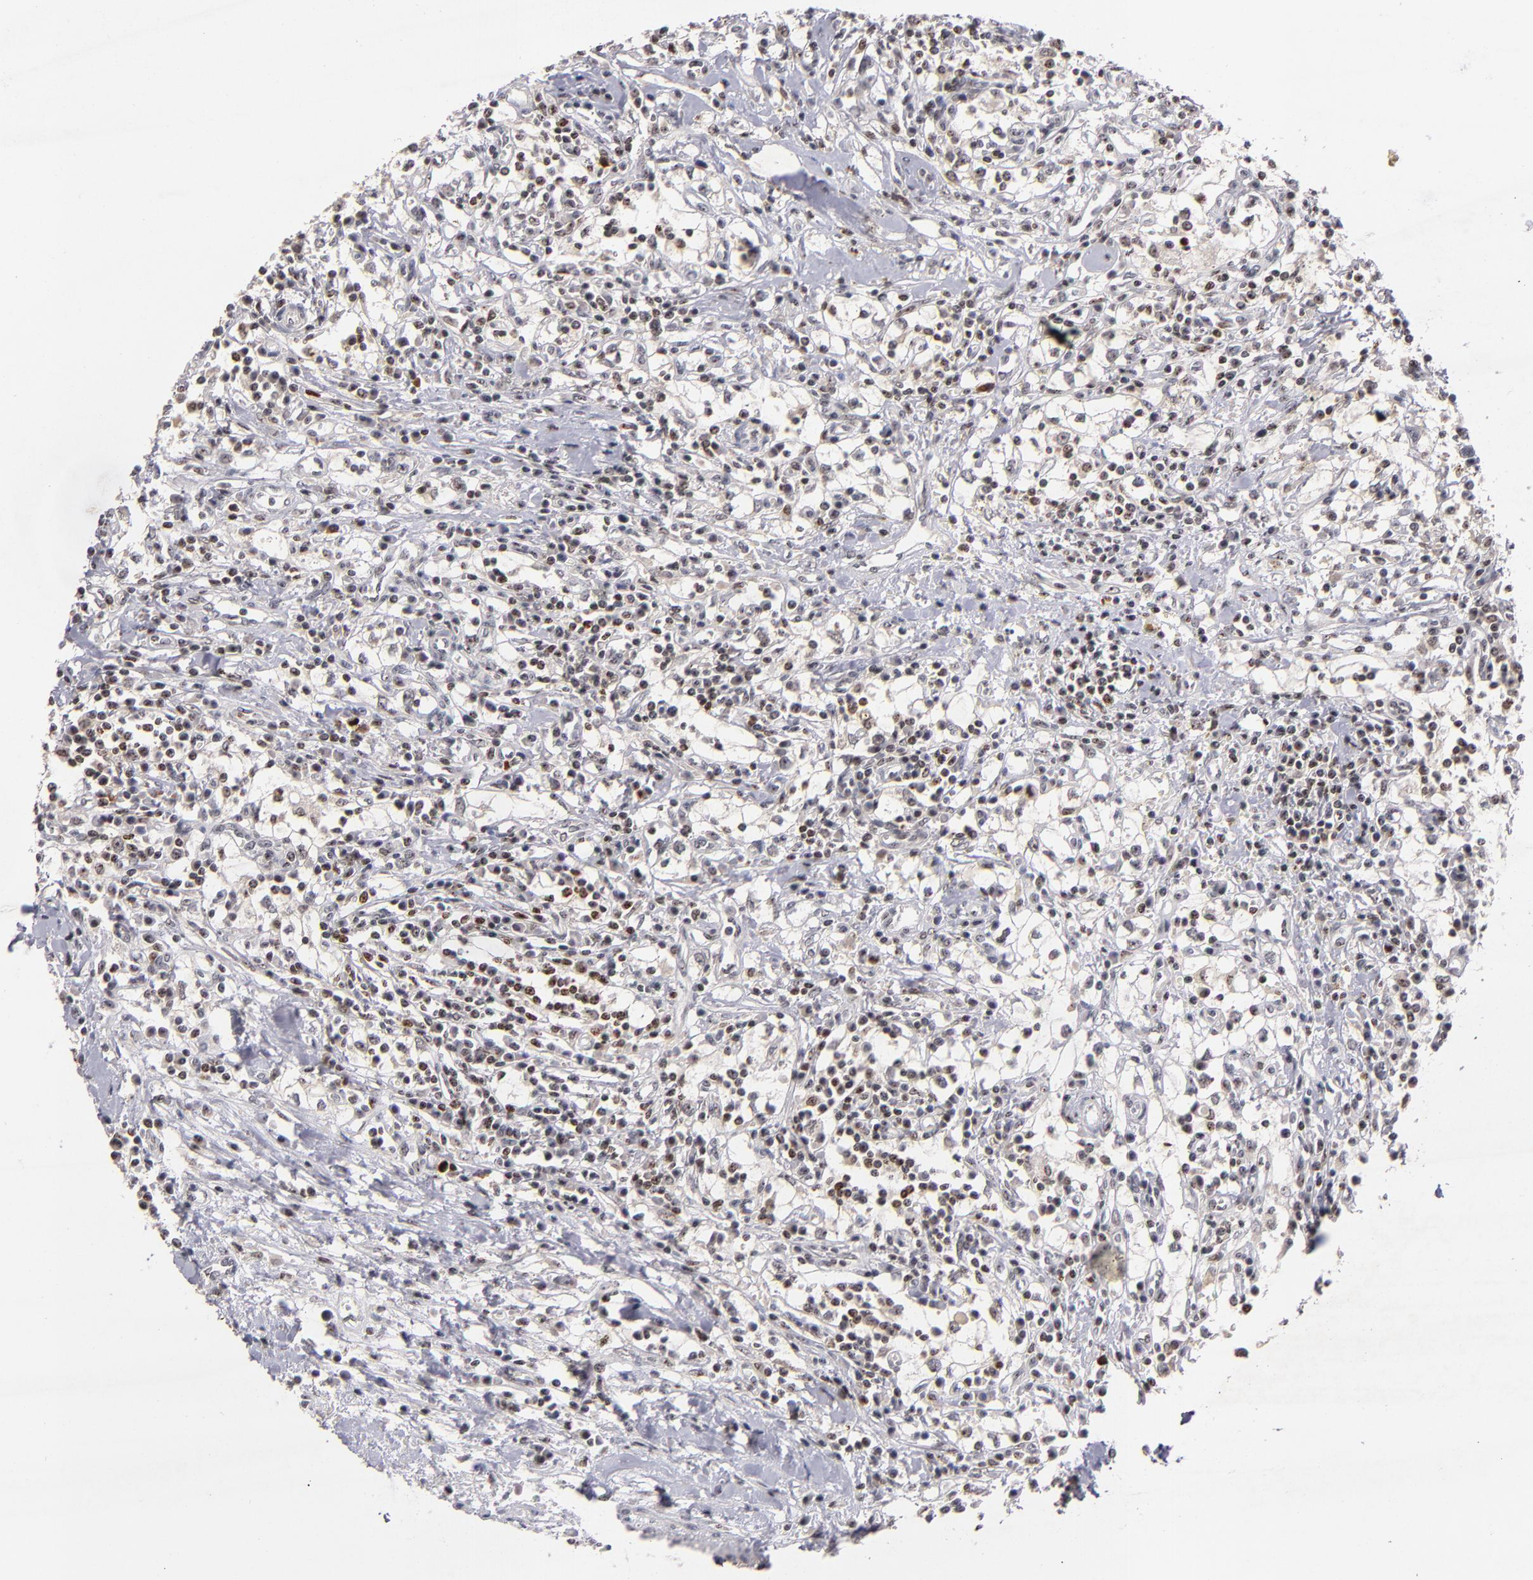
{"staining": {"intensity": "weak", "quantity": "<25%", "location": "cytoplasmic/membranous,nuclear"}, "tissue": "renal cancer", "cell_type": "Tumor cells", "image_type": "cancer", "snomed": [{"axis": "morphology", "description": "Adenocarcinoma, NOS"}, {"axis": "topography", "description": "Kidney"}], "caption": "A histopathology image of human renal cancer is negative for staining in tumor cells.", "gene": "PCNX4", "patient": {"sex": "male", "age": 82}}